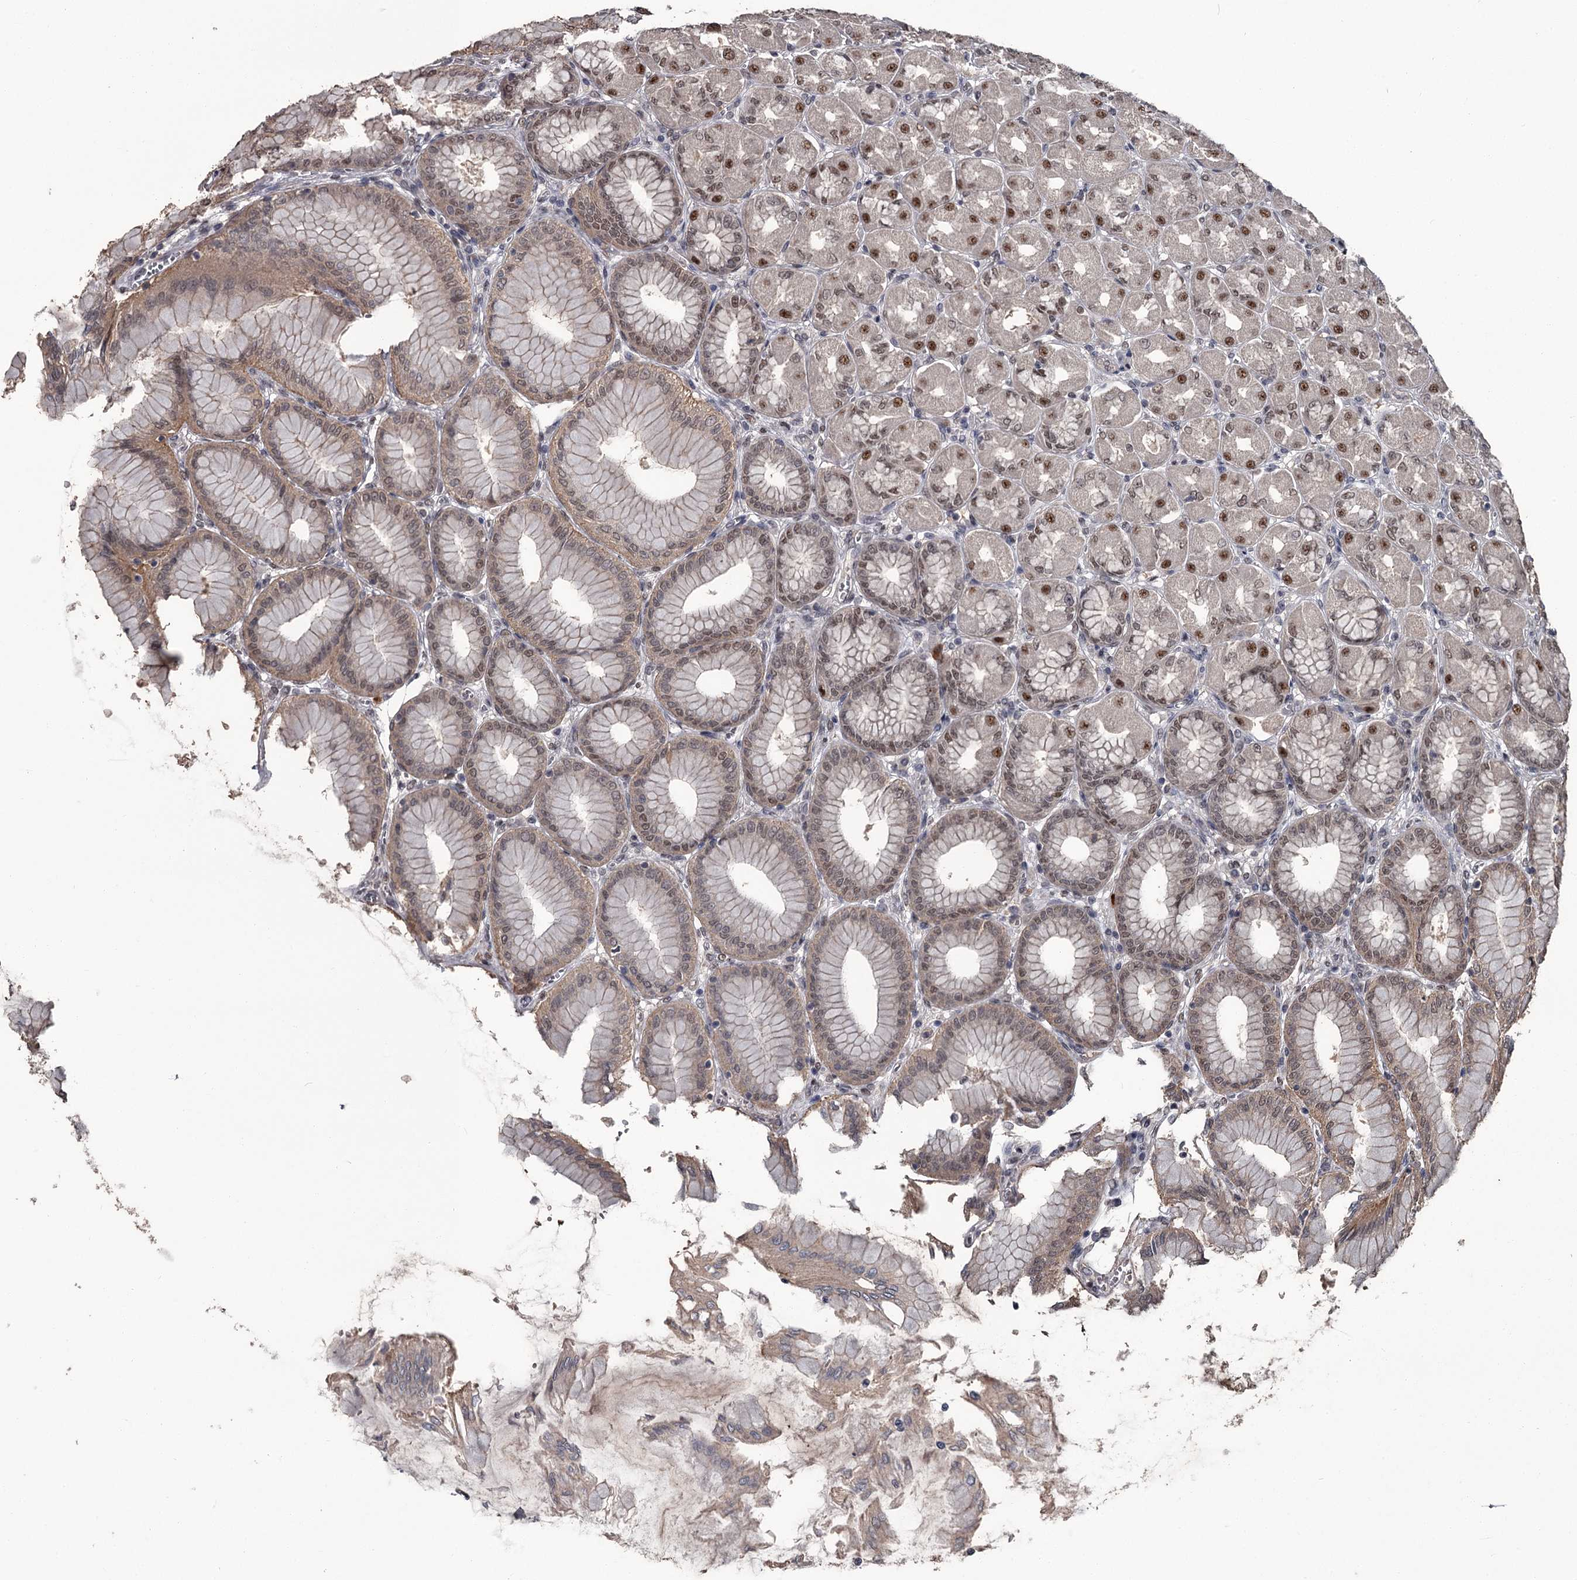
{"staining": {"intensity": "moderate", "quantity": ">75%", "location": "cytoplasmic/membranous,nuclear"}, "tissue": "stomach", "cell_type": "Glandular cells", "image_type": "normal", "snomed": [{"axis": "morphology", "description": "Normal tissue, NOS"}, {"axis": "topography", "description": "Stomach, upper"}], "caption": "About >75% of glandular cells in benign stomach show moderate cytoplasmic/membranous,nuclear protein staining as visualized by brown immunohistochemical staining.", "gene": "PRPF40B", "patient": {"sex": "female", "age": 56}}